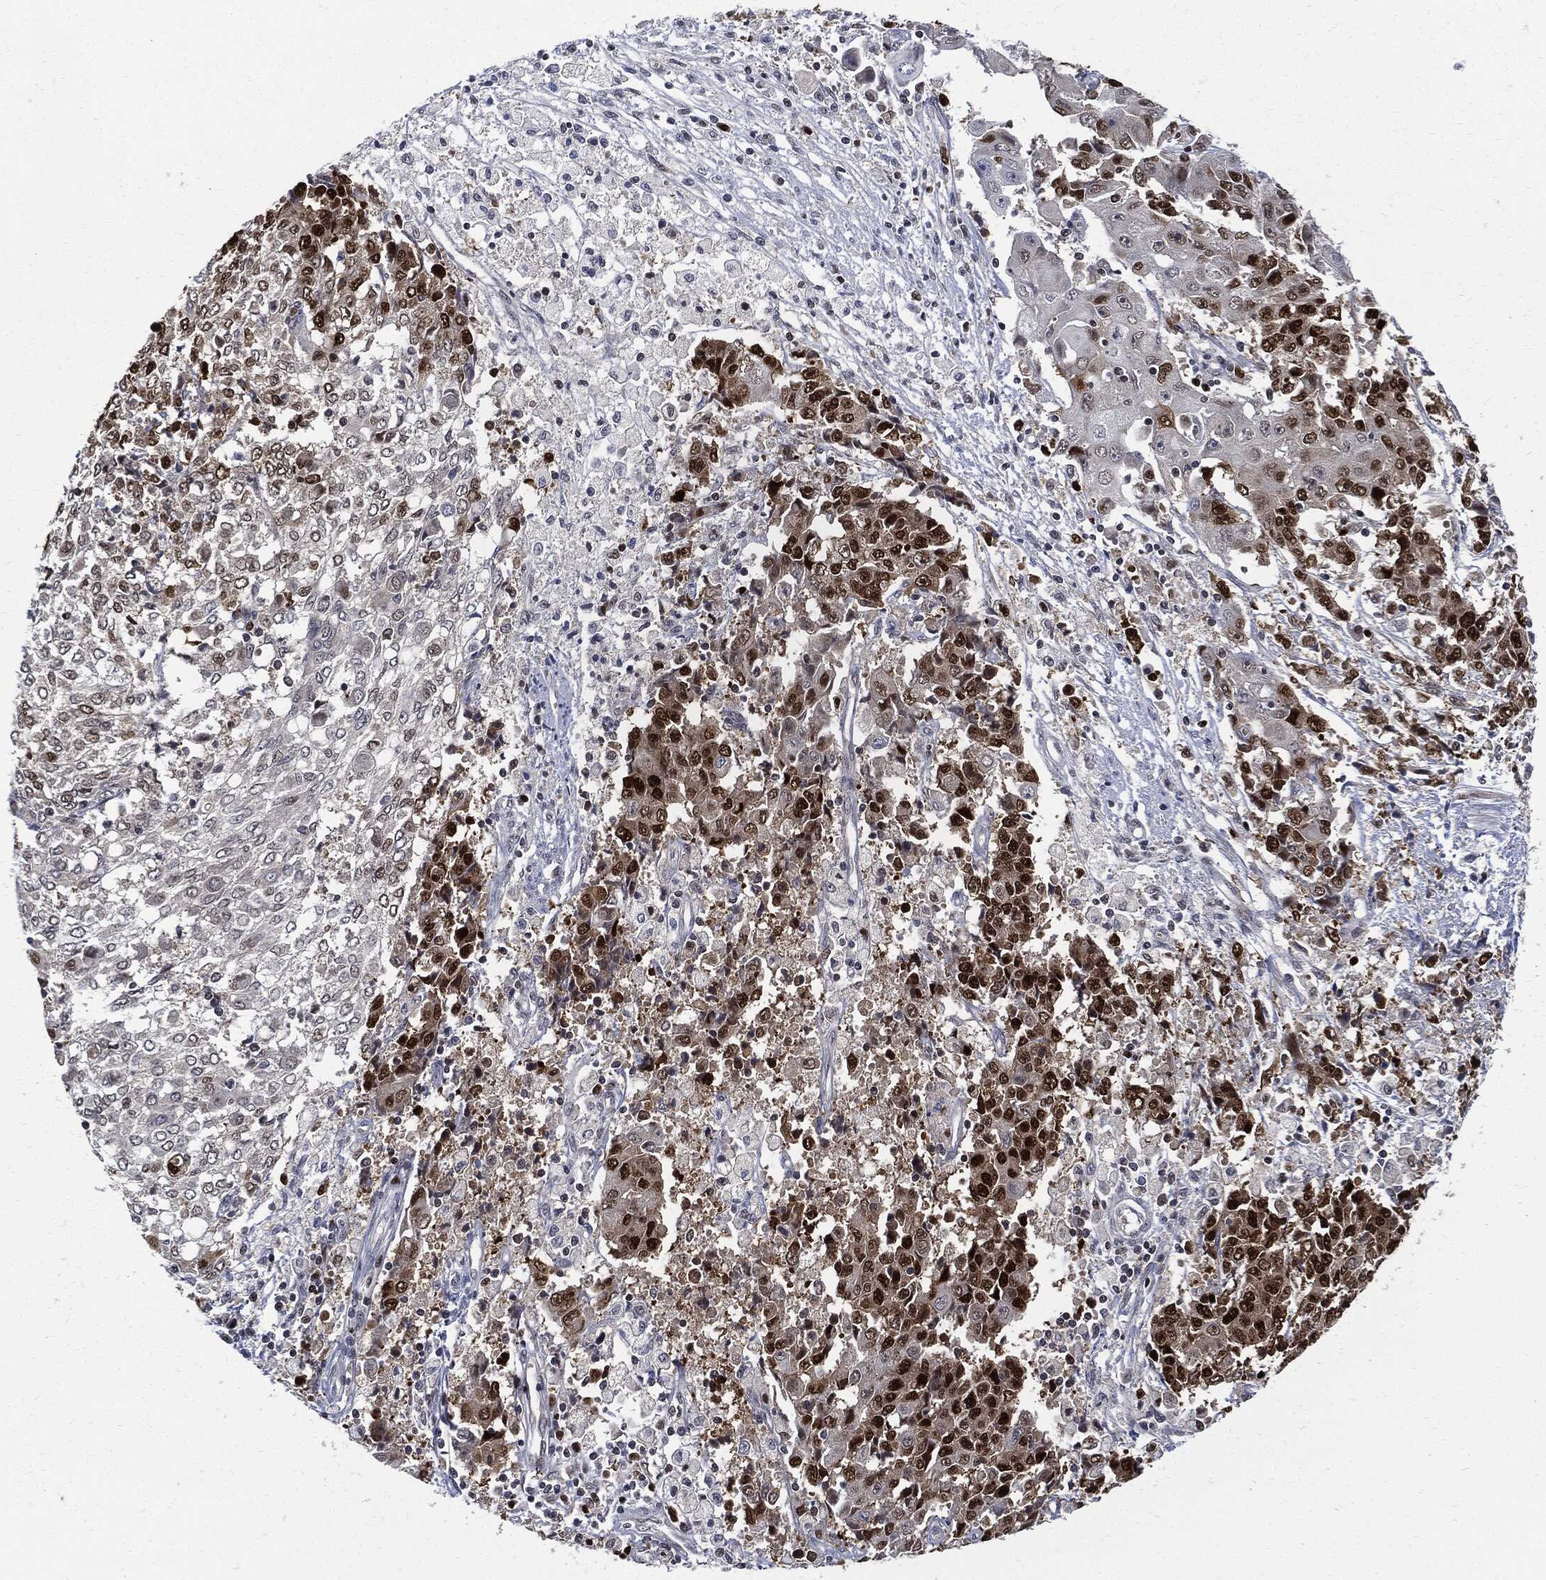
{"staining": {"intensity": "strong", "quantity": "<25%", "location": "nuclear"}, "tissue": "ovarian cancer", "cell_type": "Tumor cells", "image_type": "cancer", "snomed": [{"axis": "morphology", "description": "Carcinoma, endometroid"}, {"axis": "topography", "description": "Ovary"}], "caption": "Protein expression analysis of human ovarian cancer (endometroid carcinoma) reveals strong nuclear positivity in approximately <25% of tumor cells.", "gene": "PCNA", "patient": {"sex": "female", "age": 42}}